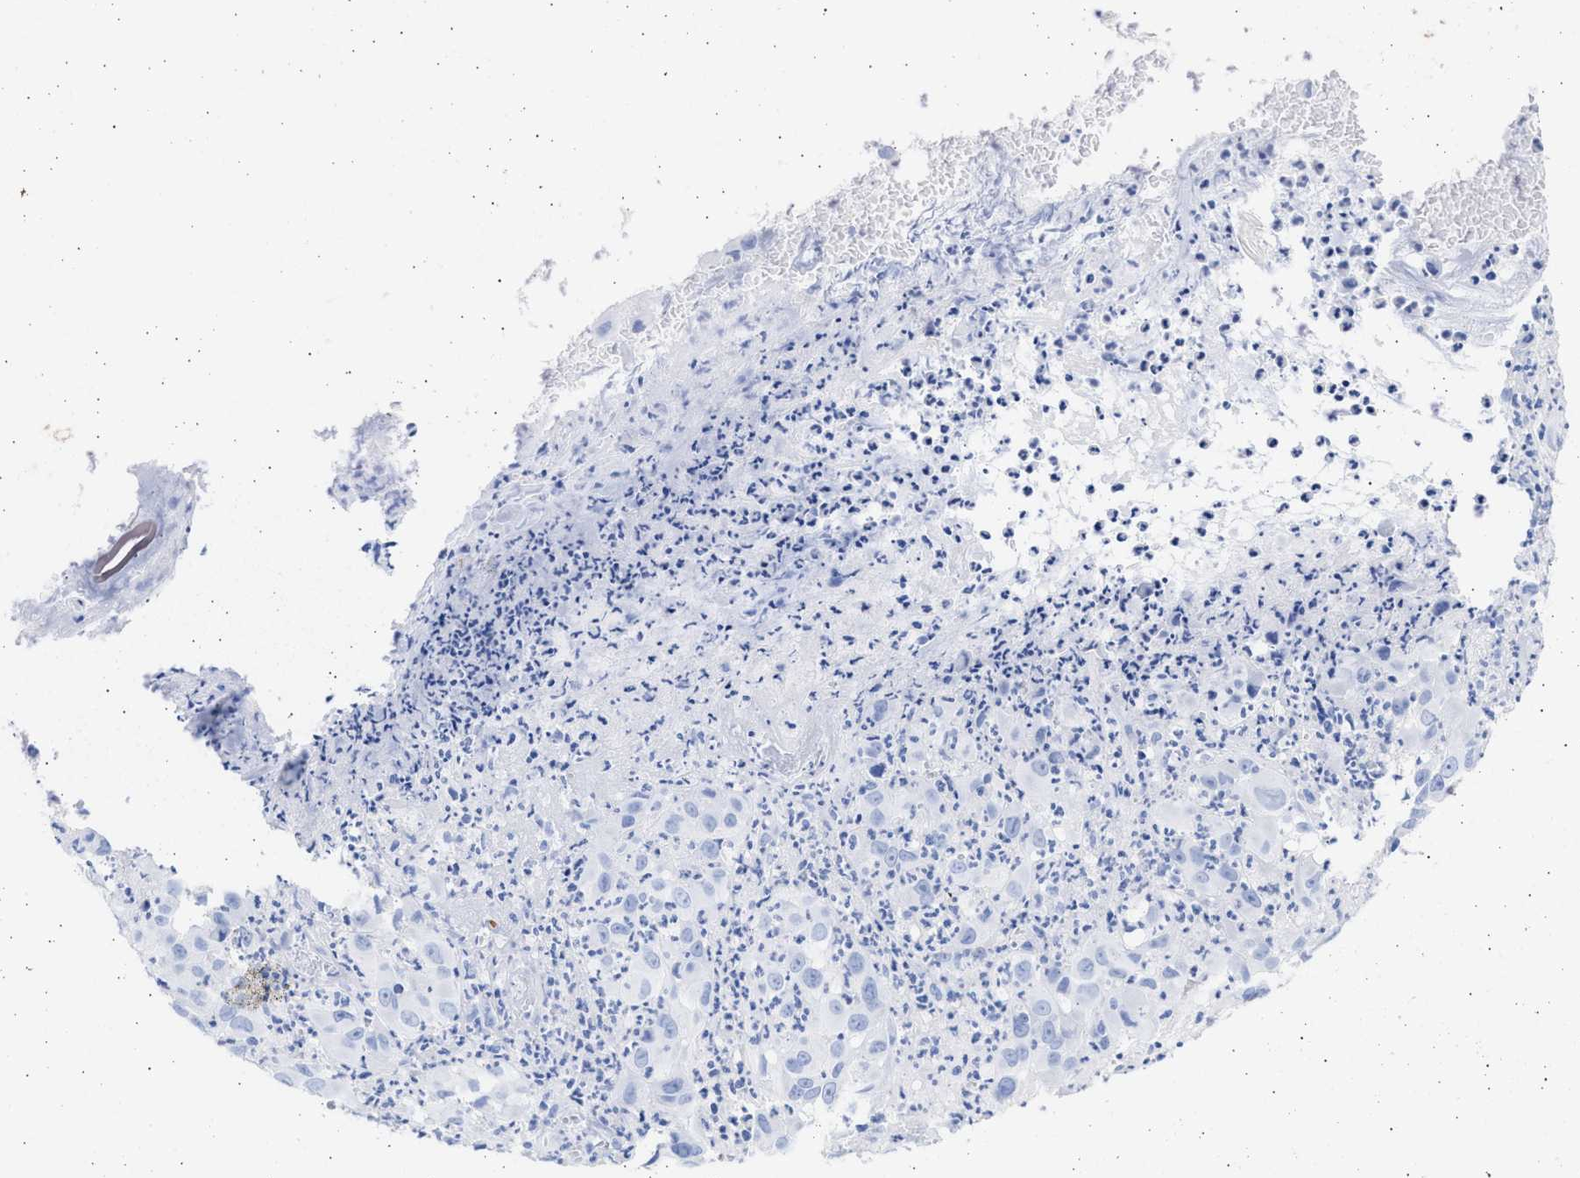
{"staining": {"intensity": "negative", "quantity": "none", "location": "none"}, "tissue": "melanoma", "cell_type": "Tumor cells", "image_type": "cancer", "snomed": [{"axis": "morphology", "description": "Malignant melanoma, NOS"}, {"axis": "topography", "description": "Skin"}], "caption": "Melanoma was stained to show a protein in brown. There is no significant positivity in tumor cells.", "gene": "ALDOC", "patient": {"sex": "female", "age": 21}}